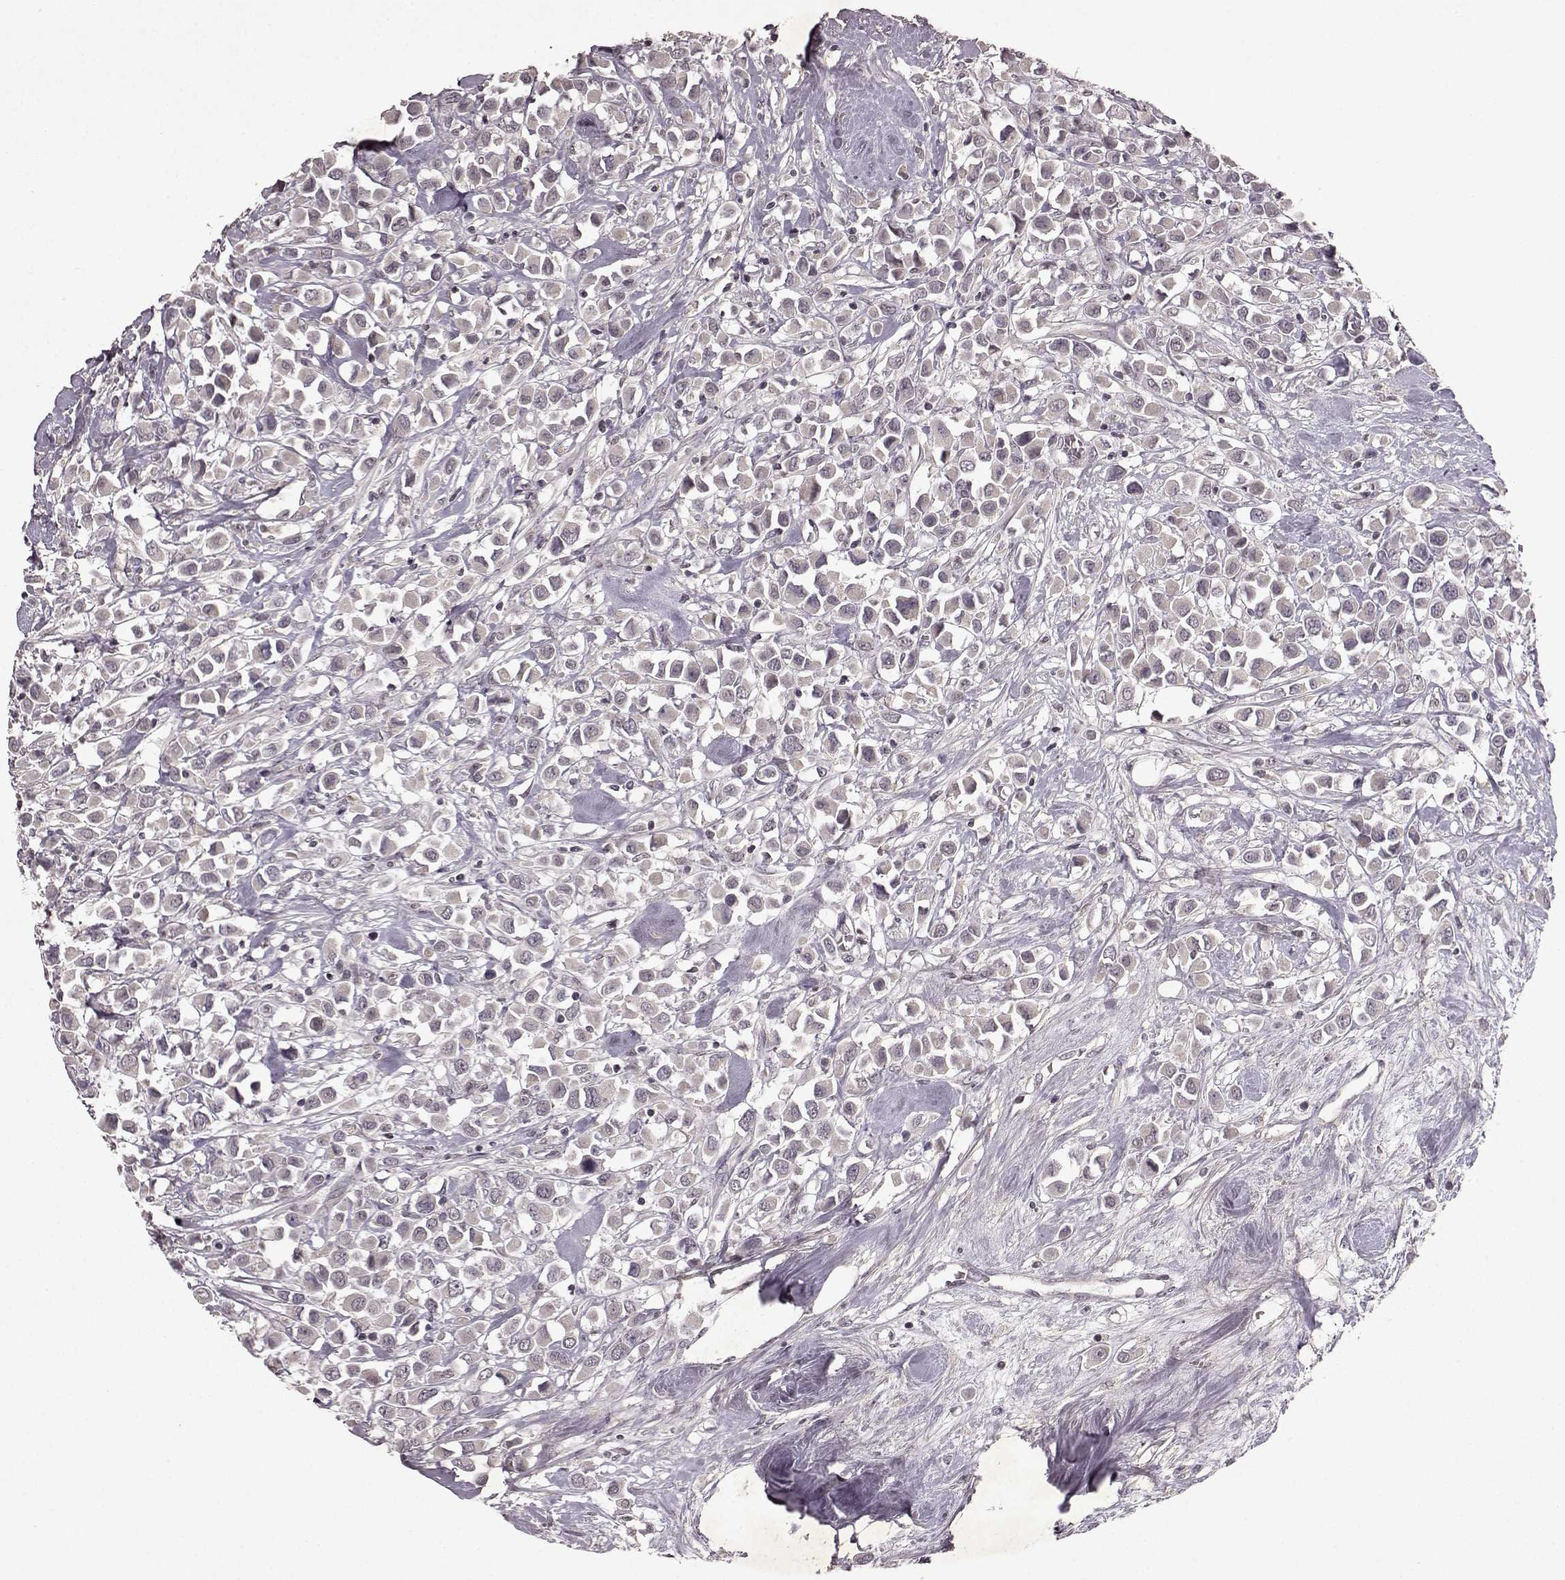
{"staining": {"intensity": "negative", "quantity": "none", "location": "none"}, "tissue": "breast cancer", "cell_type": "Tumor cells", "image_type": "cancer", "snomed": [{"axis": "morphology", "description": "Duct carcinoma"}, {"axis": "topography", "description": "Breast"}], "caption": "DAB (3,3'-diaminobenzidine) immunohistochemical staining of breast cancer displays no significant positivity in tumor cells.", "gene": "LHB", "patient": {"sex": "female", "age": 61}}